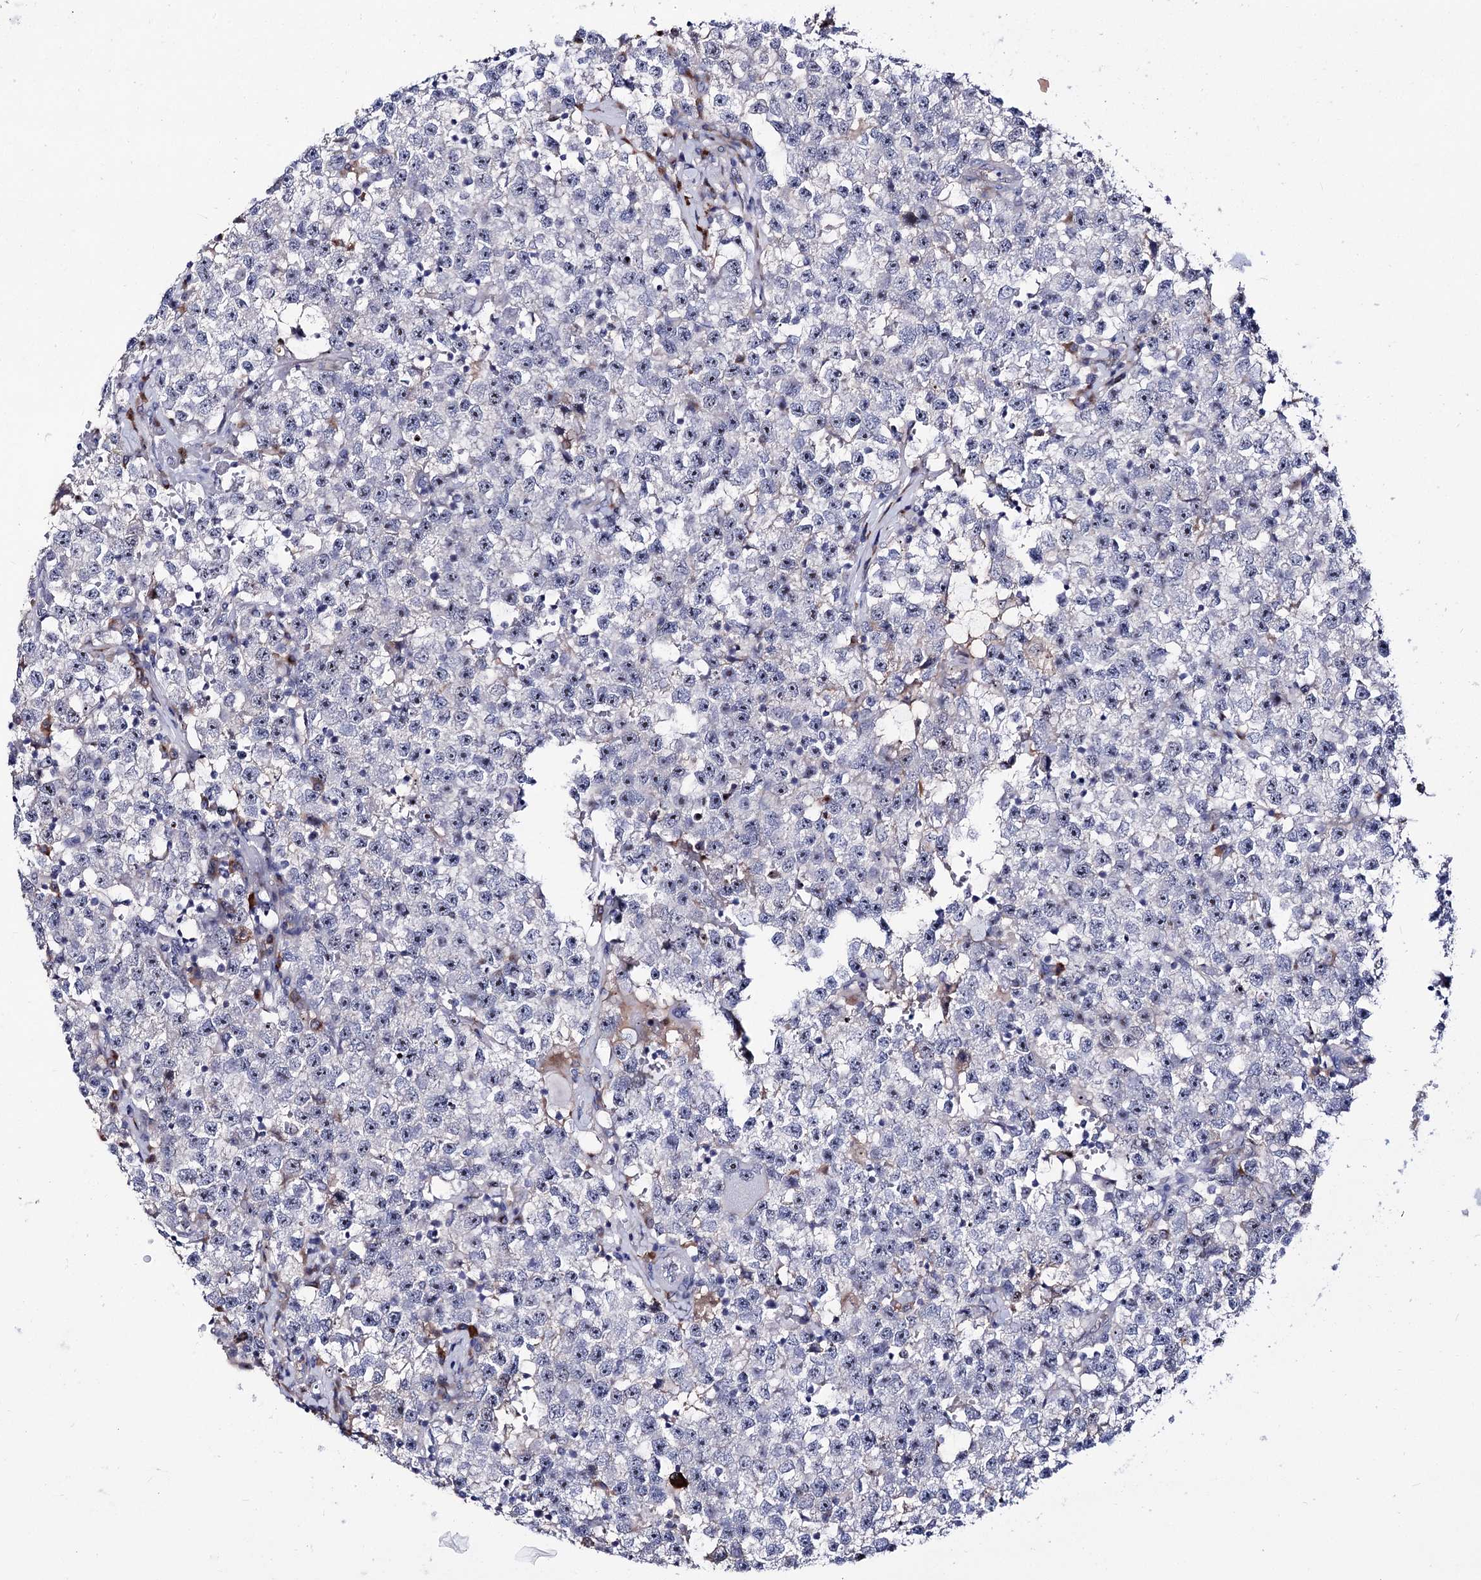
{"staining": {"intensity": "moderate", "quantity": ">75%", "location": "nuclear"}, "tissue": "testis cancer", "cell_type": "Tumor cells", "image_type": "cancer", "snomed": [{"axis": "morphology", "description": "Seminoma, NOS"}, {"axis": "topography", "description": "Testis"}], "caption": "This histopathology image reveals immunohistochemistry staining of testis cancer, with medium moderate nuclear staining in approximately >75% of tumor cells.", "gene": "PCGF5", "patient": {"sex": "male", "age": 22}}